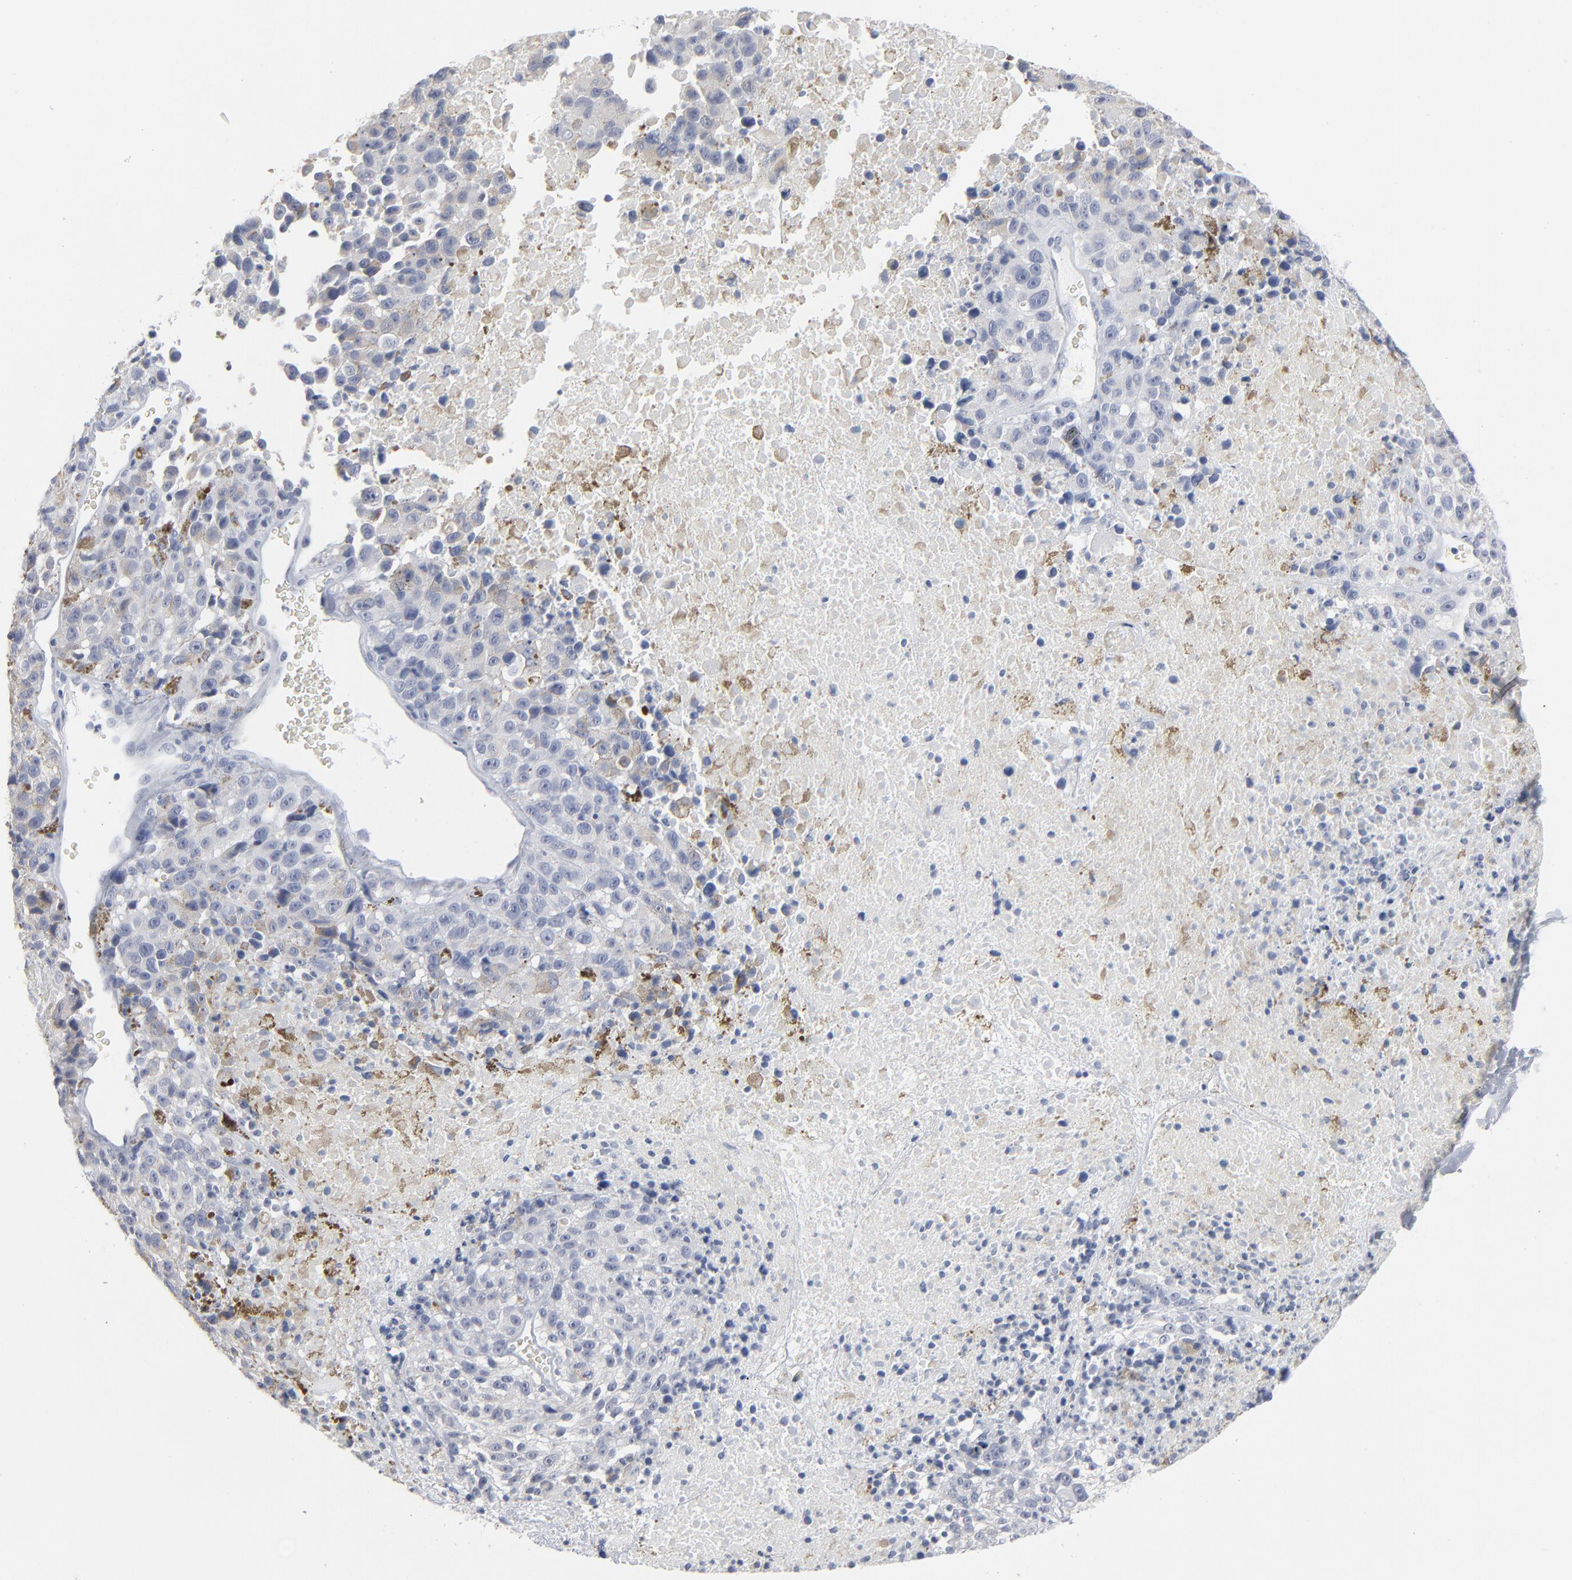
{"staining": {"intensity": "negative", "quantity": "none", "location": "none"}, "tissue": "melanoma", "cell_type": "Tumor cells", "image_type": "cancer", "snomed": [{"axis": "morphology", "description": "Malignant melanoma, Metastatic site"}, {"axis": "topography", "description": "Cerebral cortex"}], "caption": "IHC micrograph of melanoma stained for a protein (brown), which demonstrates no expression in tumor cells.", "gene": "PAGE1", "patient": {"sex": "female", "age": 52}}